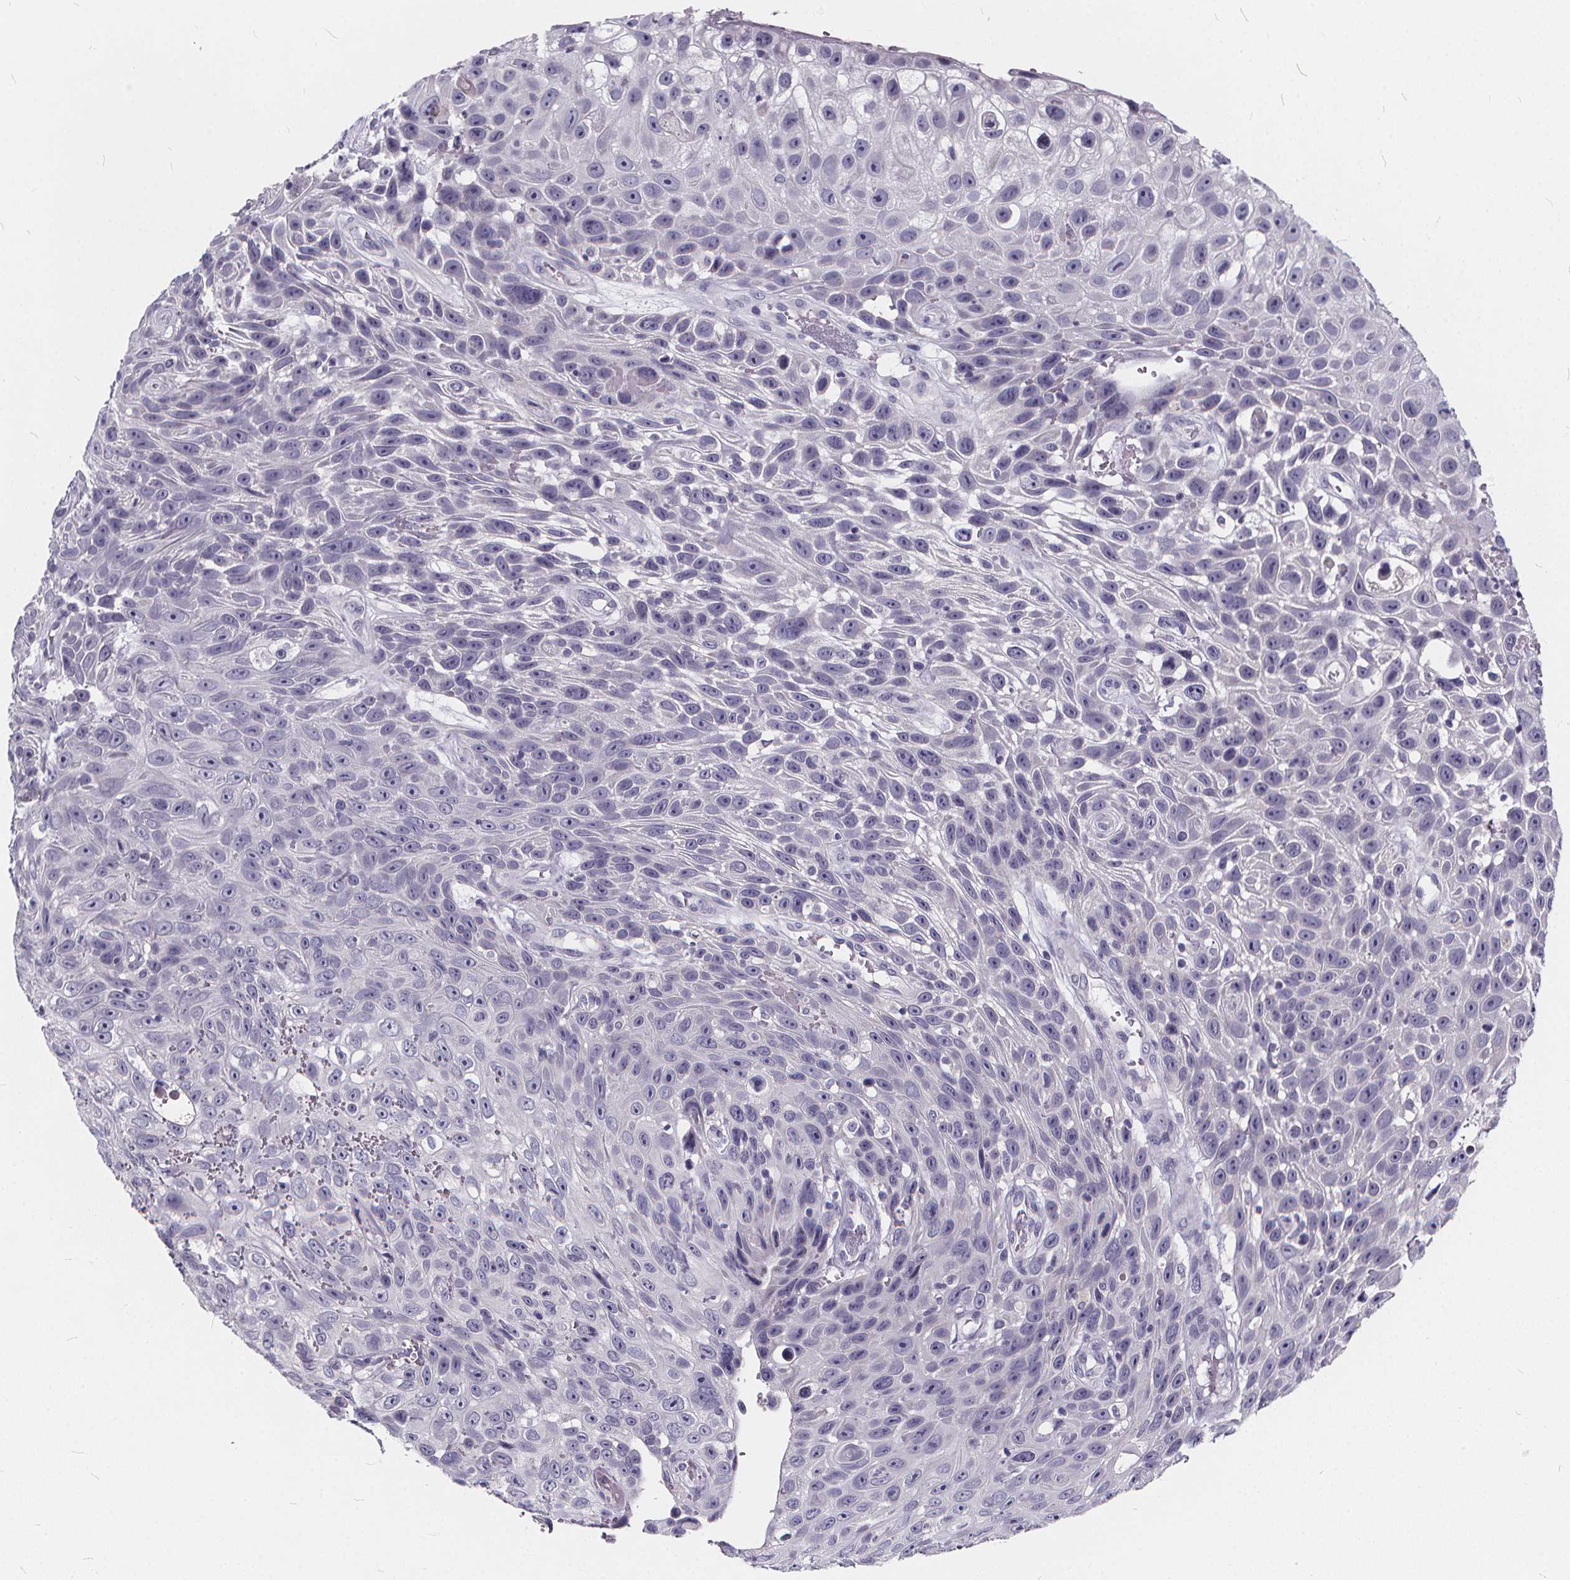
{"staining": {"intensity": "negative", "quantity": "none", "location": "none"}, "tissue": "skin cancer", "cell_type": "Tumor cells", "image_type": "cancer", "snomed": [{"axis": "morphology", "description": "Squamous cell carcinoma, NOS"}, {"axis": "topography", "description": "Skin"}], "caption": "There is no significant expression in tumor cells of squamous cell carcinoma (skin).", "gene": "SPEF2", "patient": {"sex": "male", "age": 82}}